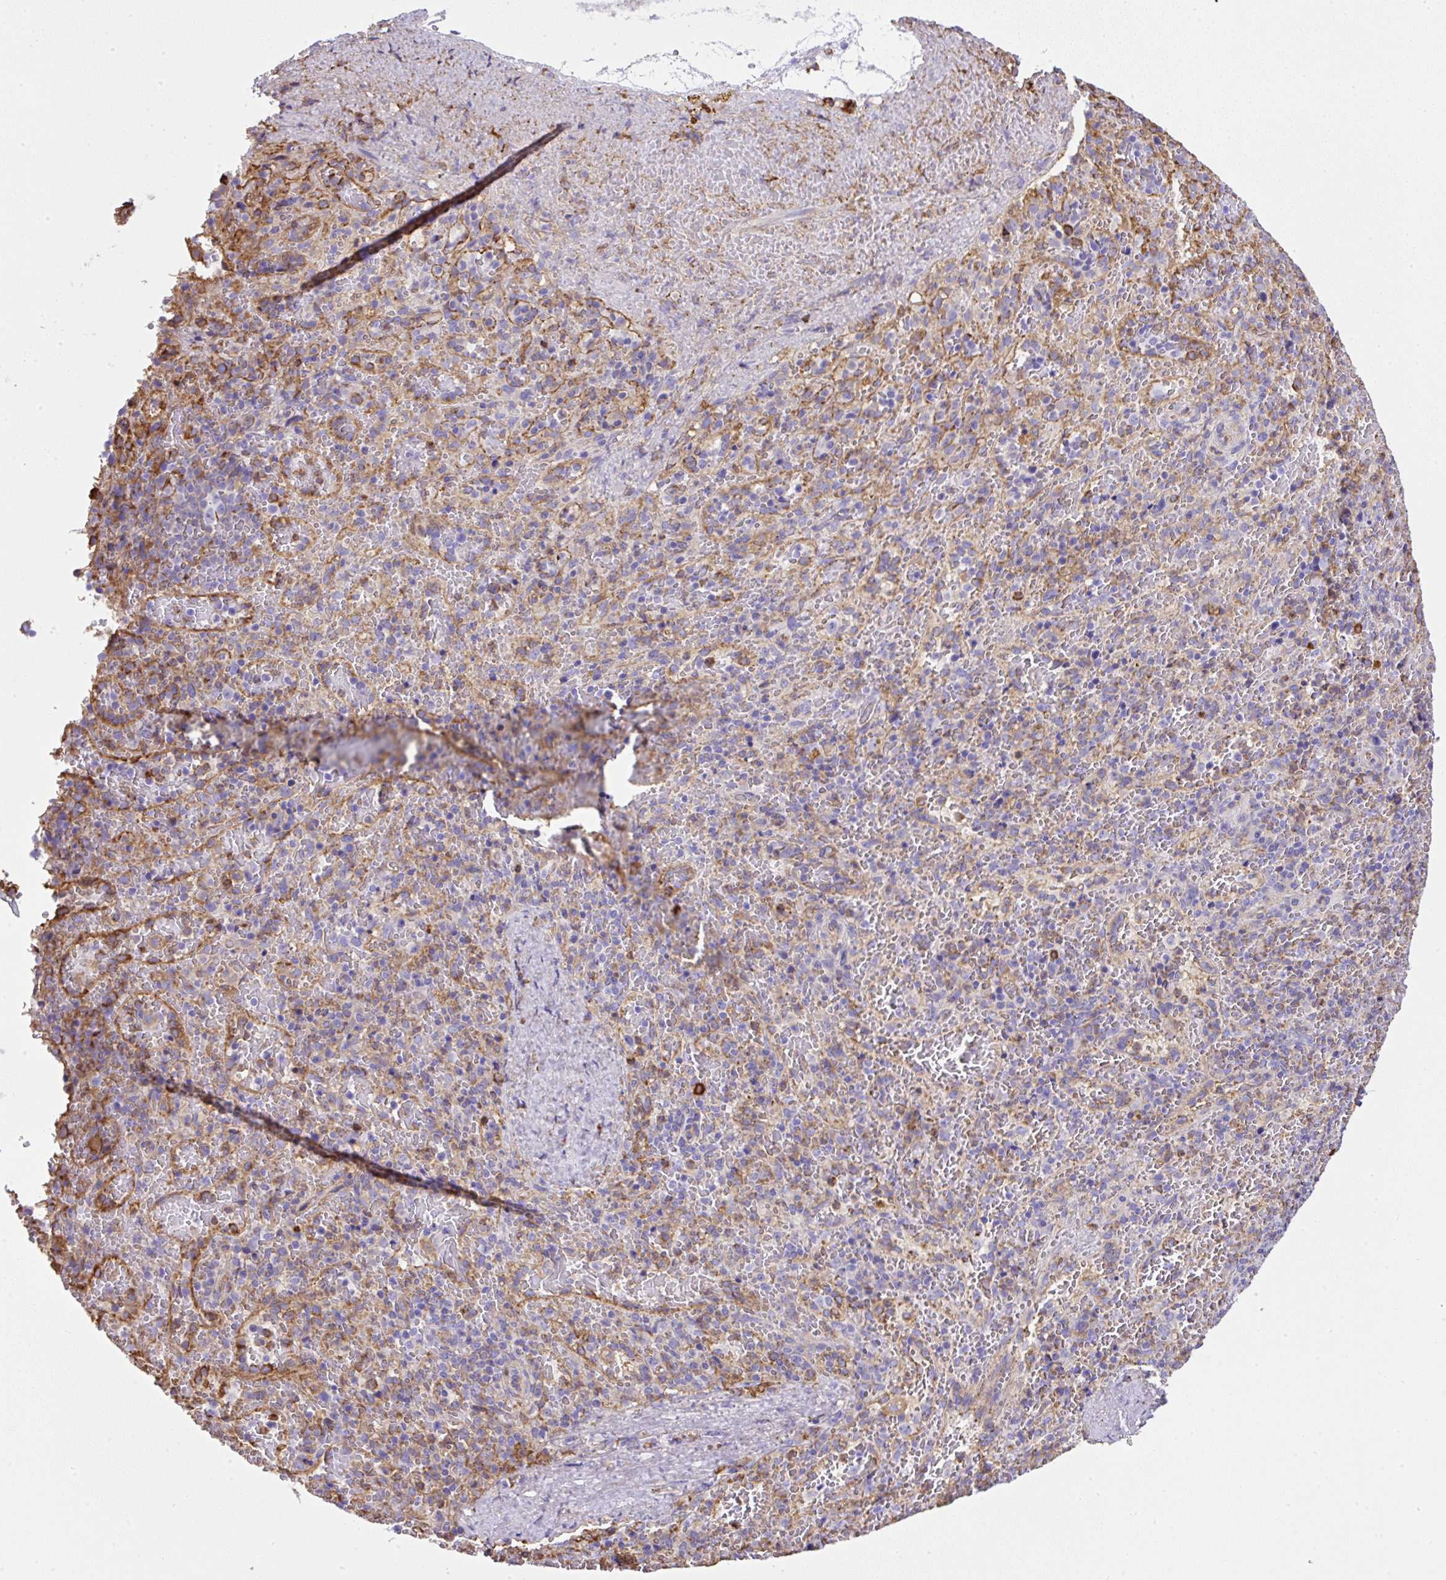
{"staining": {"intensity": "negative", "quantity": "none", "location": "none"}, "tissue": "spleen", "cell_type": "Cells in red pulp", "image_type": "normal", "snomed": [{"axis": "morphology", "description": "Normal tissue, NOS"}, {"axis": "topography", "description": "Spleen"}], "caption": "The immunohistochemistry (IHC) histopathology image has no significant positivity in cells in red pulp of spleen.", "gene": "MAGEB5", "patient": {"sex": "female", "age": 50}}